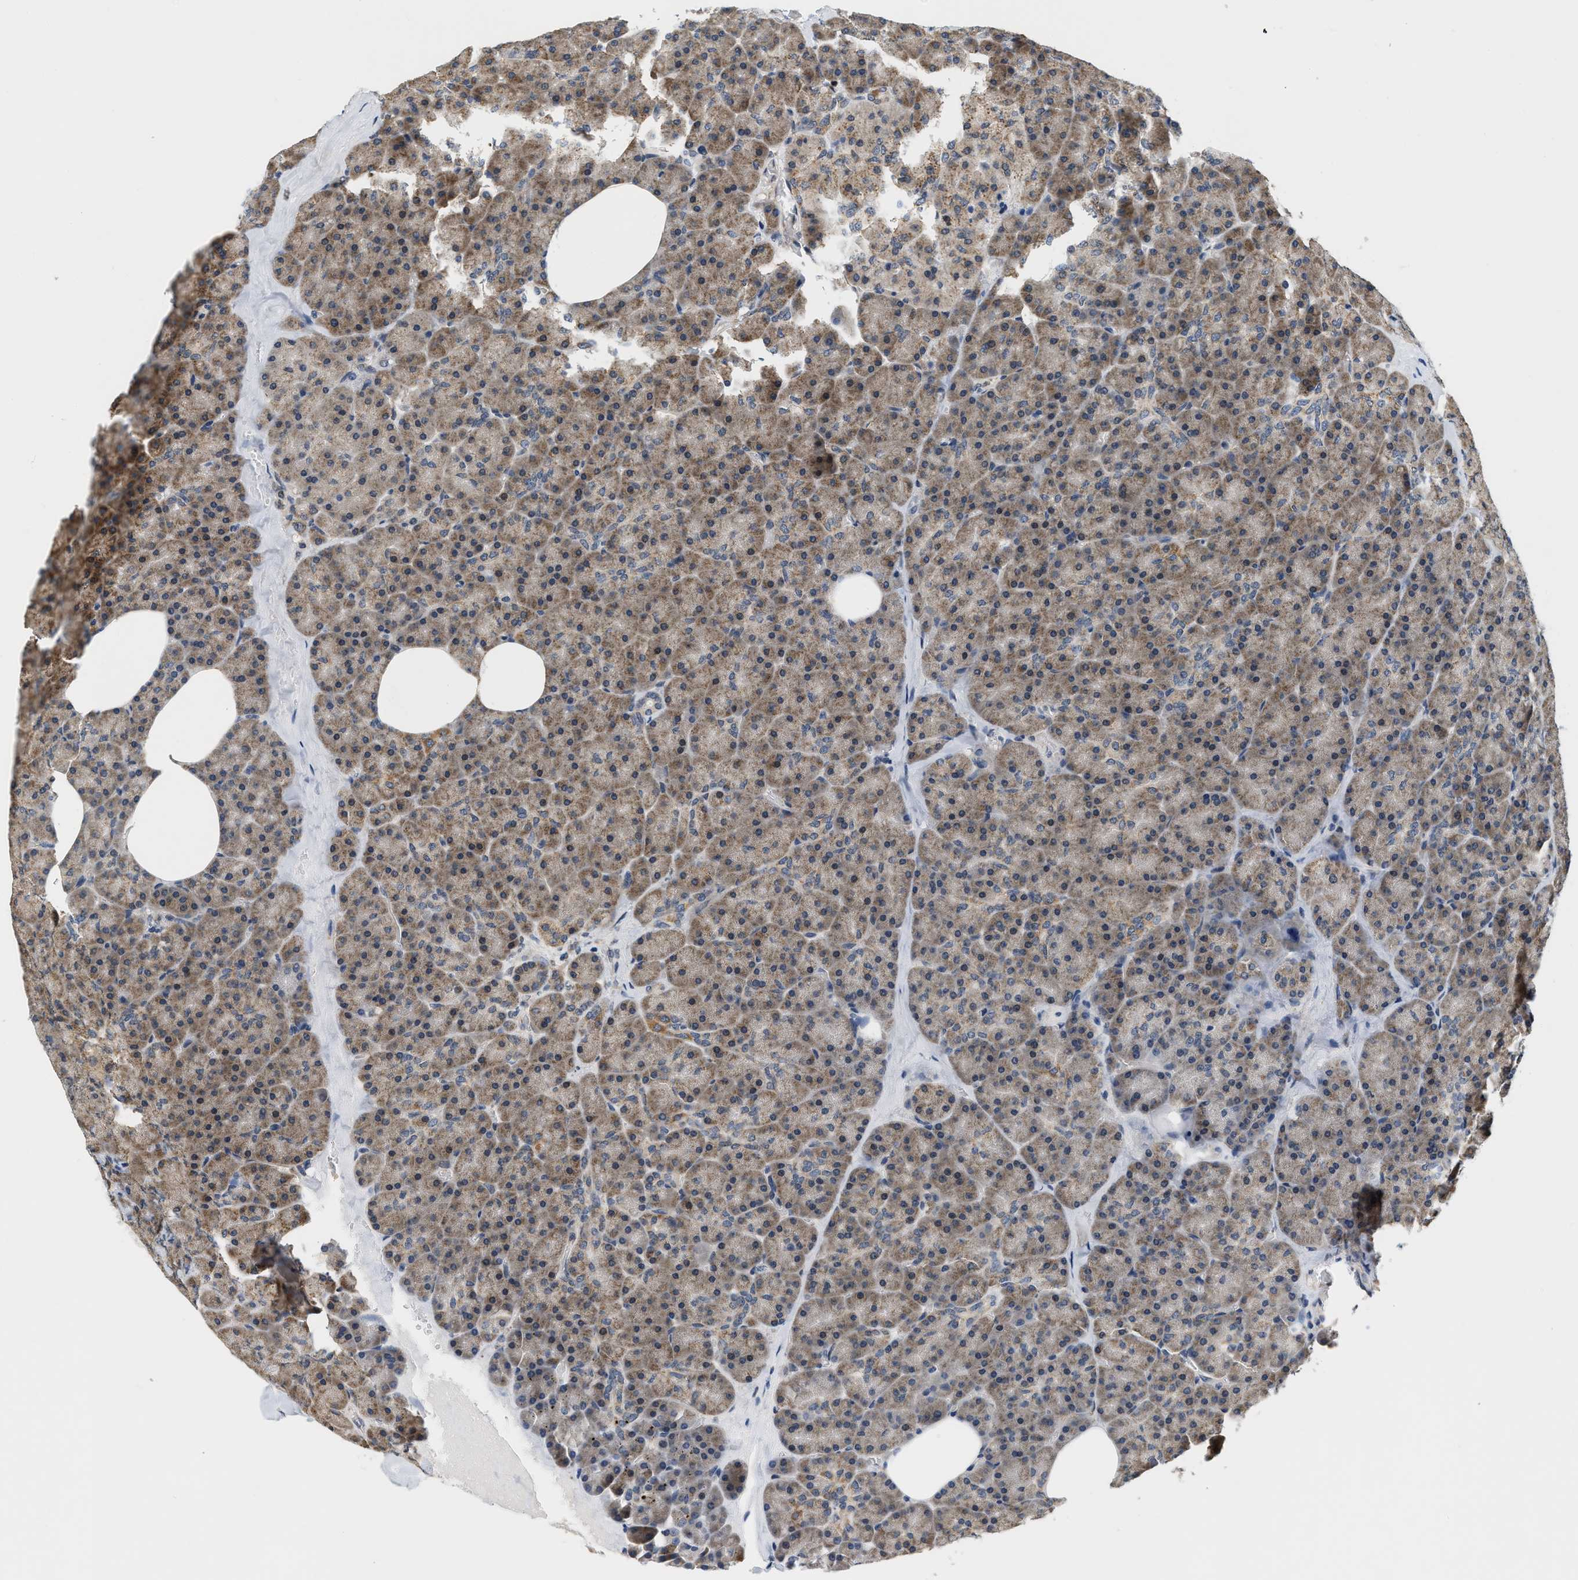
{"staining": {"intensity": "moderate", "quantity": ">75%", "location": "cytoplasmic/membranous"}, "tissue": "pancreas", "cell_type": "Exocrine glandular cells", "image_type": "normal", "snomed": [{"axis": "morphology", "description": "Normal tissue, NOS"}, {"axis": "morphology", "description": "Carcinoid, malignant, NOS"}, {"axis": "topography", "description": "Pancreas"}], "caption": "Pancreas stained for a protein displays moderate cytoplasmic/membranous positivity in exocrine glandular cells. The protein of interest is shown in brown color, while the nuclei are stained blue.", "gene": "GIGYF1", "patient": {"sex": "female", "age": 35}}